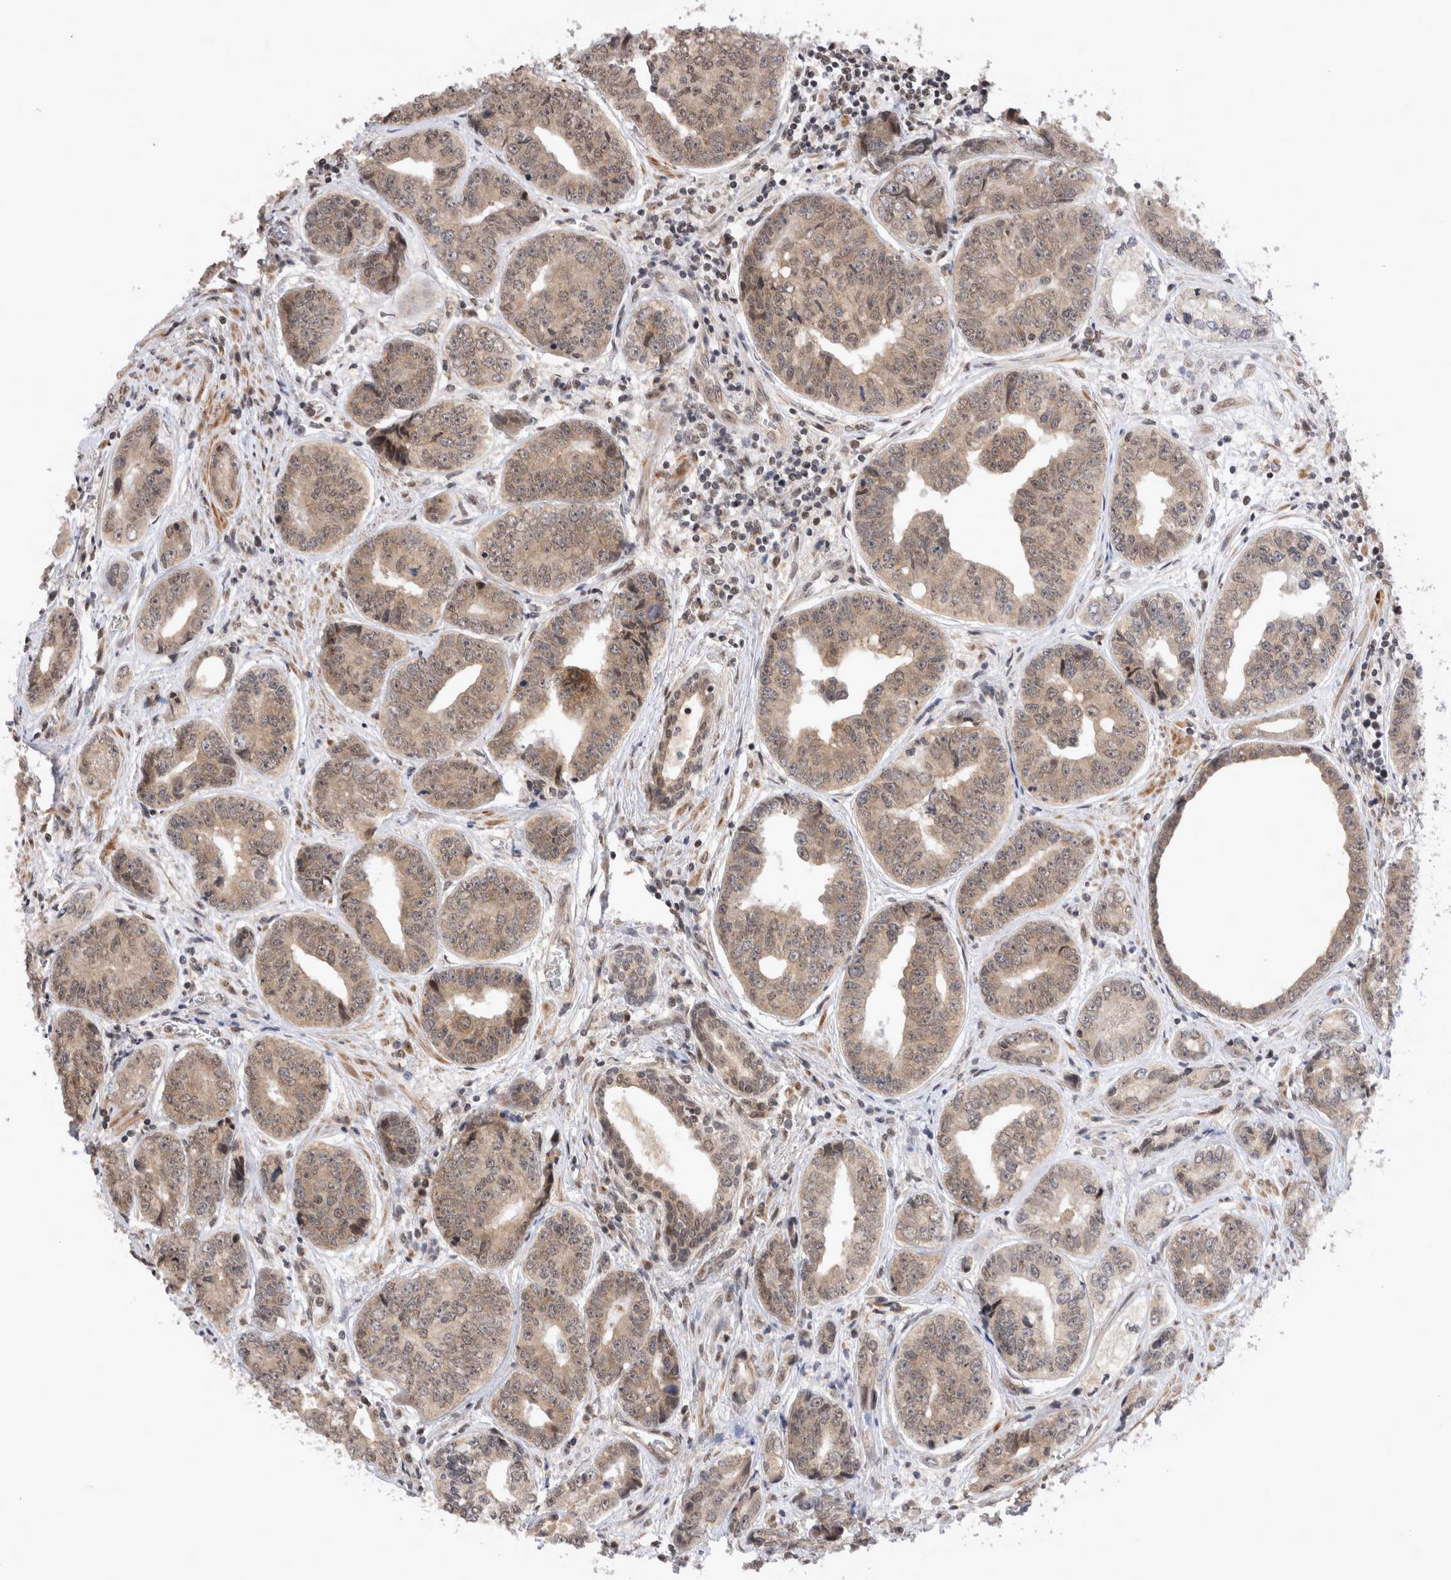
{"staining": {"intensity": "weak", "quantity": ">75%", "location": "cytoplasmic/membranous,nuclear"}, "tissue": "prostate cancer", "cell_type": "Tumor cells", "image_type": "cancer", "snomed": [{"axis": "morphology", "description": "Adenocarcinoma, High grade"}, {"axis": "topography", "description": "Prostate"}], "caption": "A low amount of weak cytoplasmic/membranous and nuclear expression is appreciated in about >75% of tumor cells in adenocarcinoma (high-grade) (prostate) tissue. The protein of interest is stained brown, and the nuclei are stained in blue (DAB IHC with brightfield microscopy, high magnification).", "gene": "TMEM65", "patient": {"sex": "male", "age": 61}}